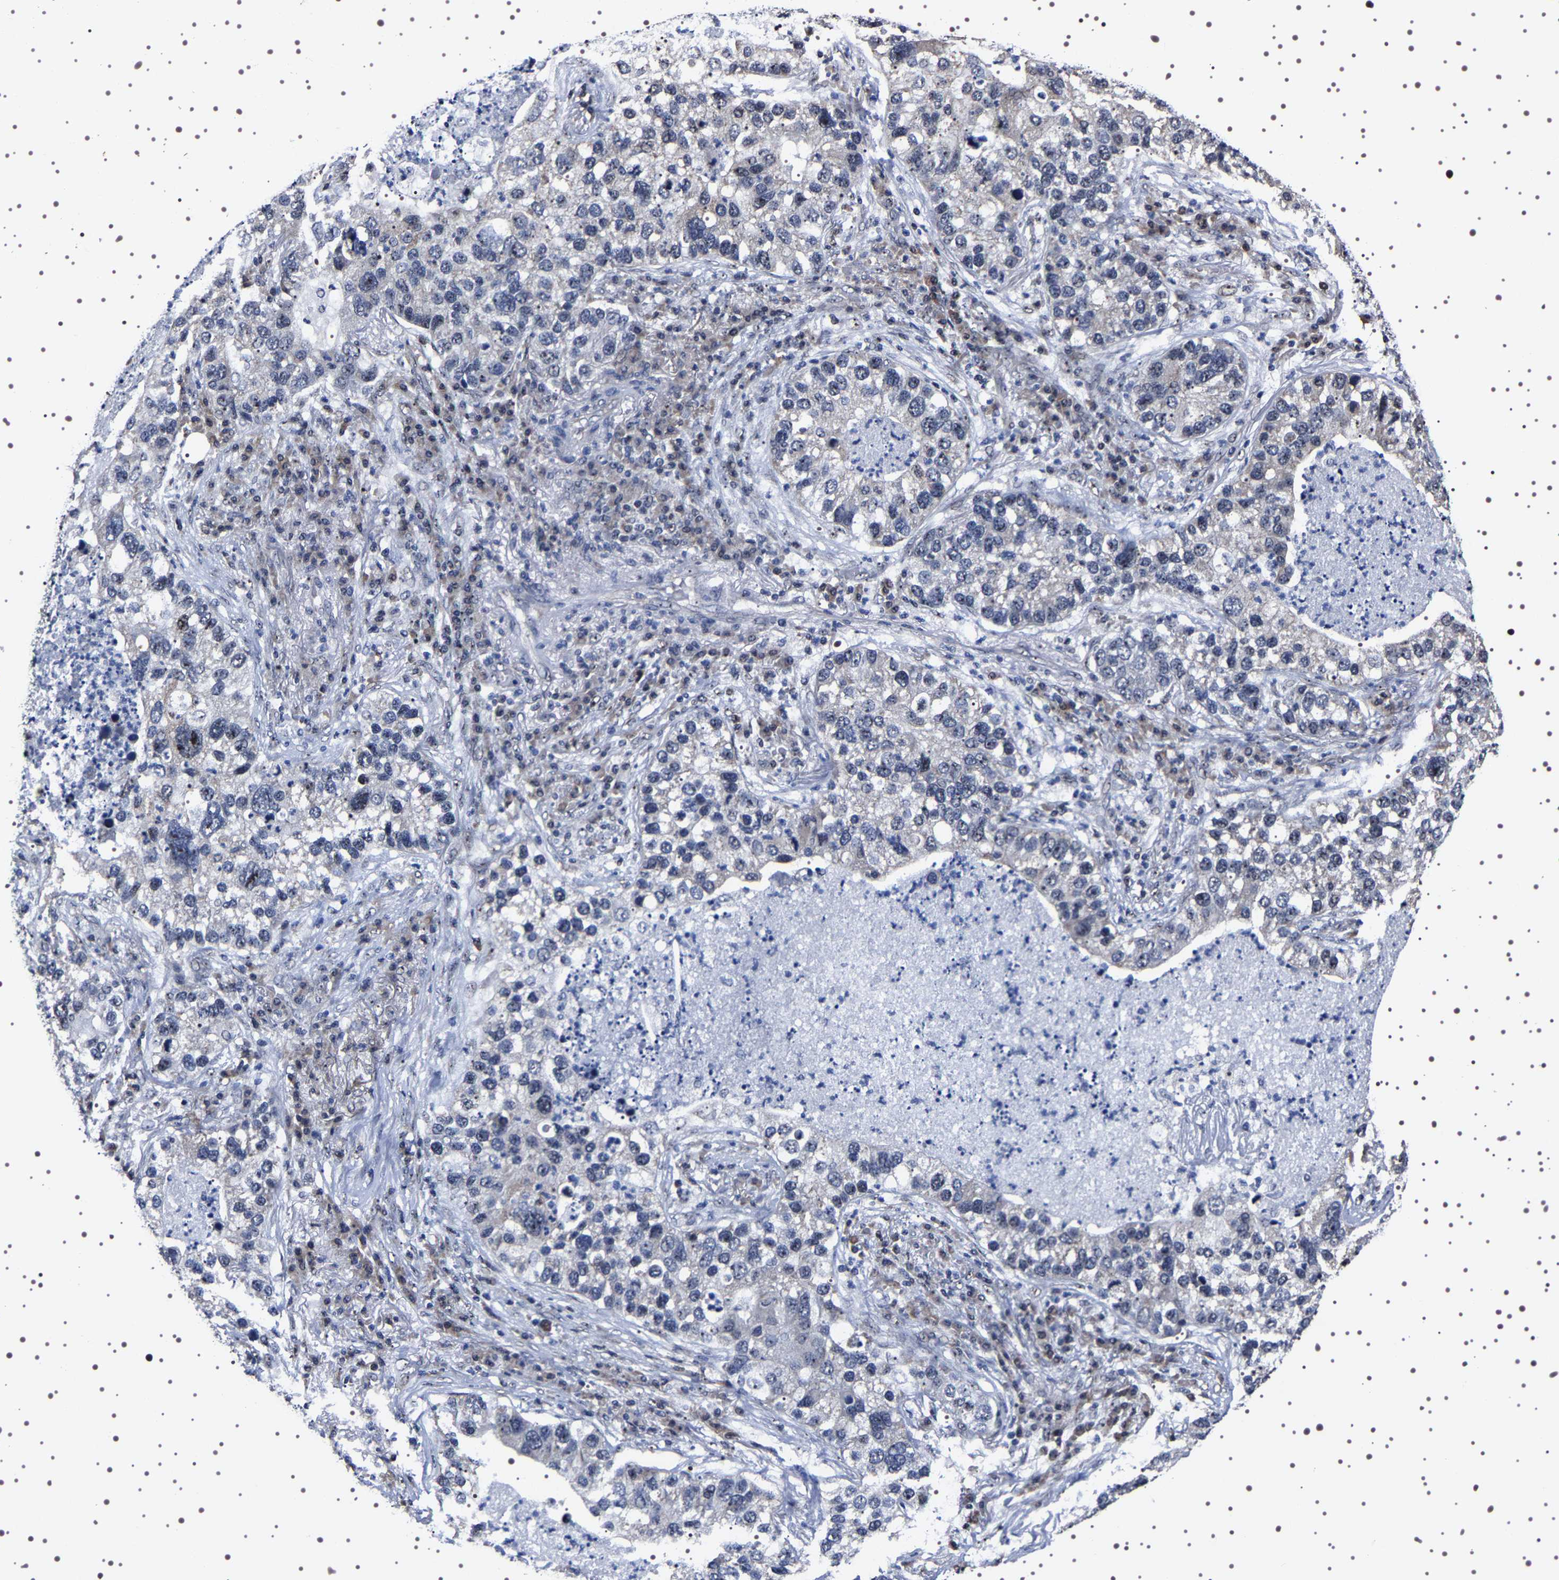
{"staining": {"intensity": "moderate", "quantity": "<25%", "location": "nuclear"}, "tissue": "lung cancer", "cell_type": "Tumor cells", "image_type": "cancer", "snomed": [{"axis": "morphology", "description": "Normal tissue, NOS"}, {"axis": "morphology", "description": "Adenocarcinoma, NOS"}, {"axis": "topography", "description": "Bronchus"}, {"axis": "topography", "description": "Lung"}], "caption": "DAB (3,3'-diaminobenzidine) immunohistochemical staining of human adenocarcinoma (lung) exhibits moderate nuclear protein expression in approximately <25% of tumor cells. (DAB (3,3'-diaminobenzidine) IHC with brightfield microscopy, high magnification).", "gene": "GNL3", "patient": {"sex": "male", "age": 54}}